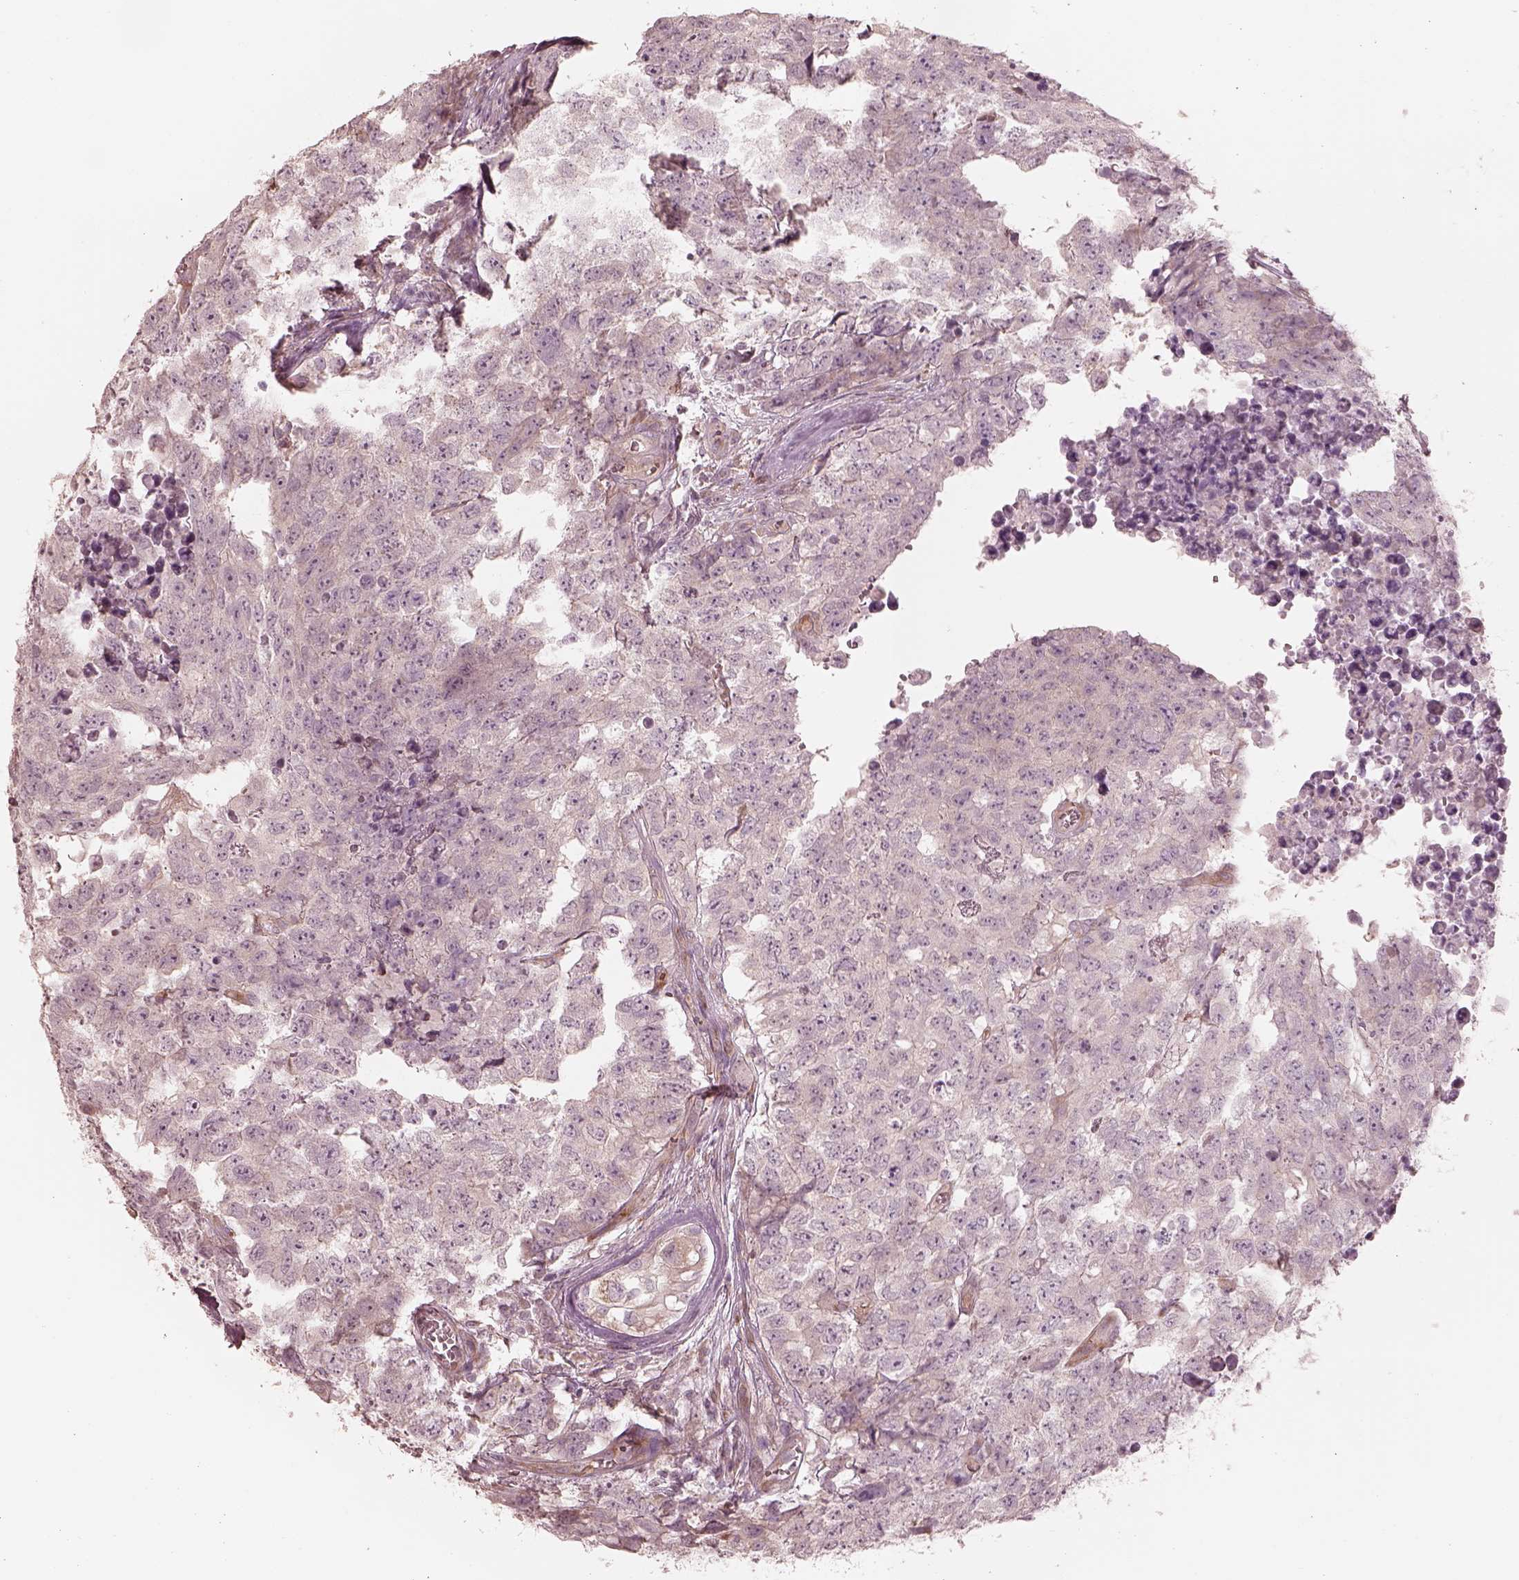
{"staining": {"intensity": "weak", "quantity": "<25%", "location": "cytoplasmic/membranous"}, "tissue": "testis cancer", "cell_type": "Tumor cells", "image_type": "cancer", "snomed": [{"axis": "morphology", "description": "Carcinoma, Embryonal, NOS"}, {"axis": "topography", "description": "Testis"}], "caption": "Tumor cells are negative for protein expression in human embryonal carcinoma (testis).", "gene": "RAB3C", "patient": {"sex": "male", "age": 23}}